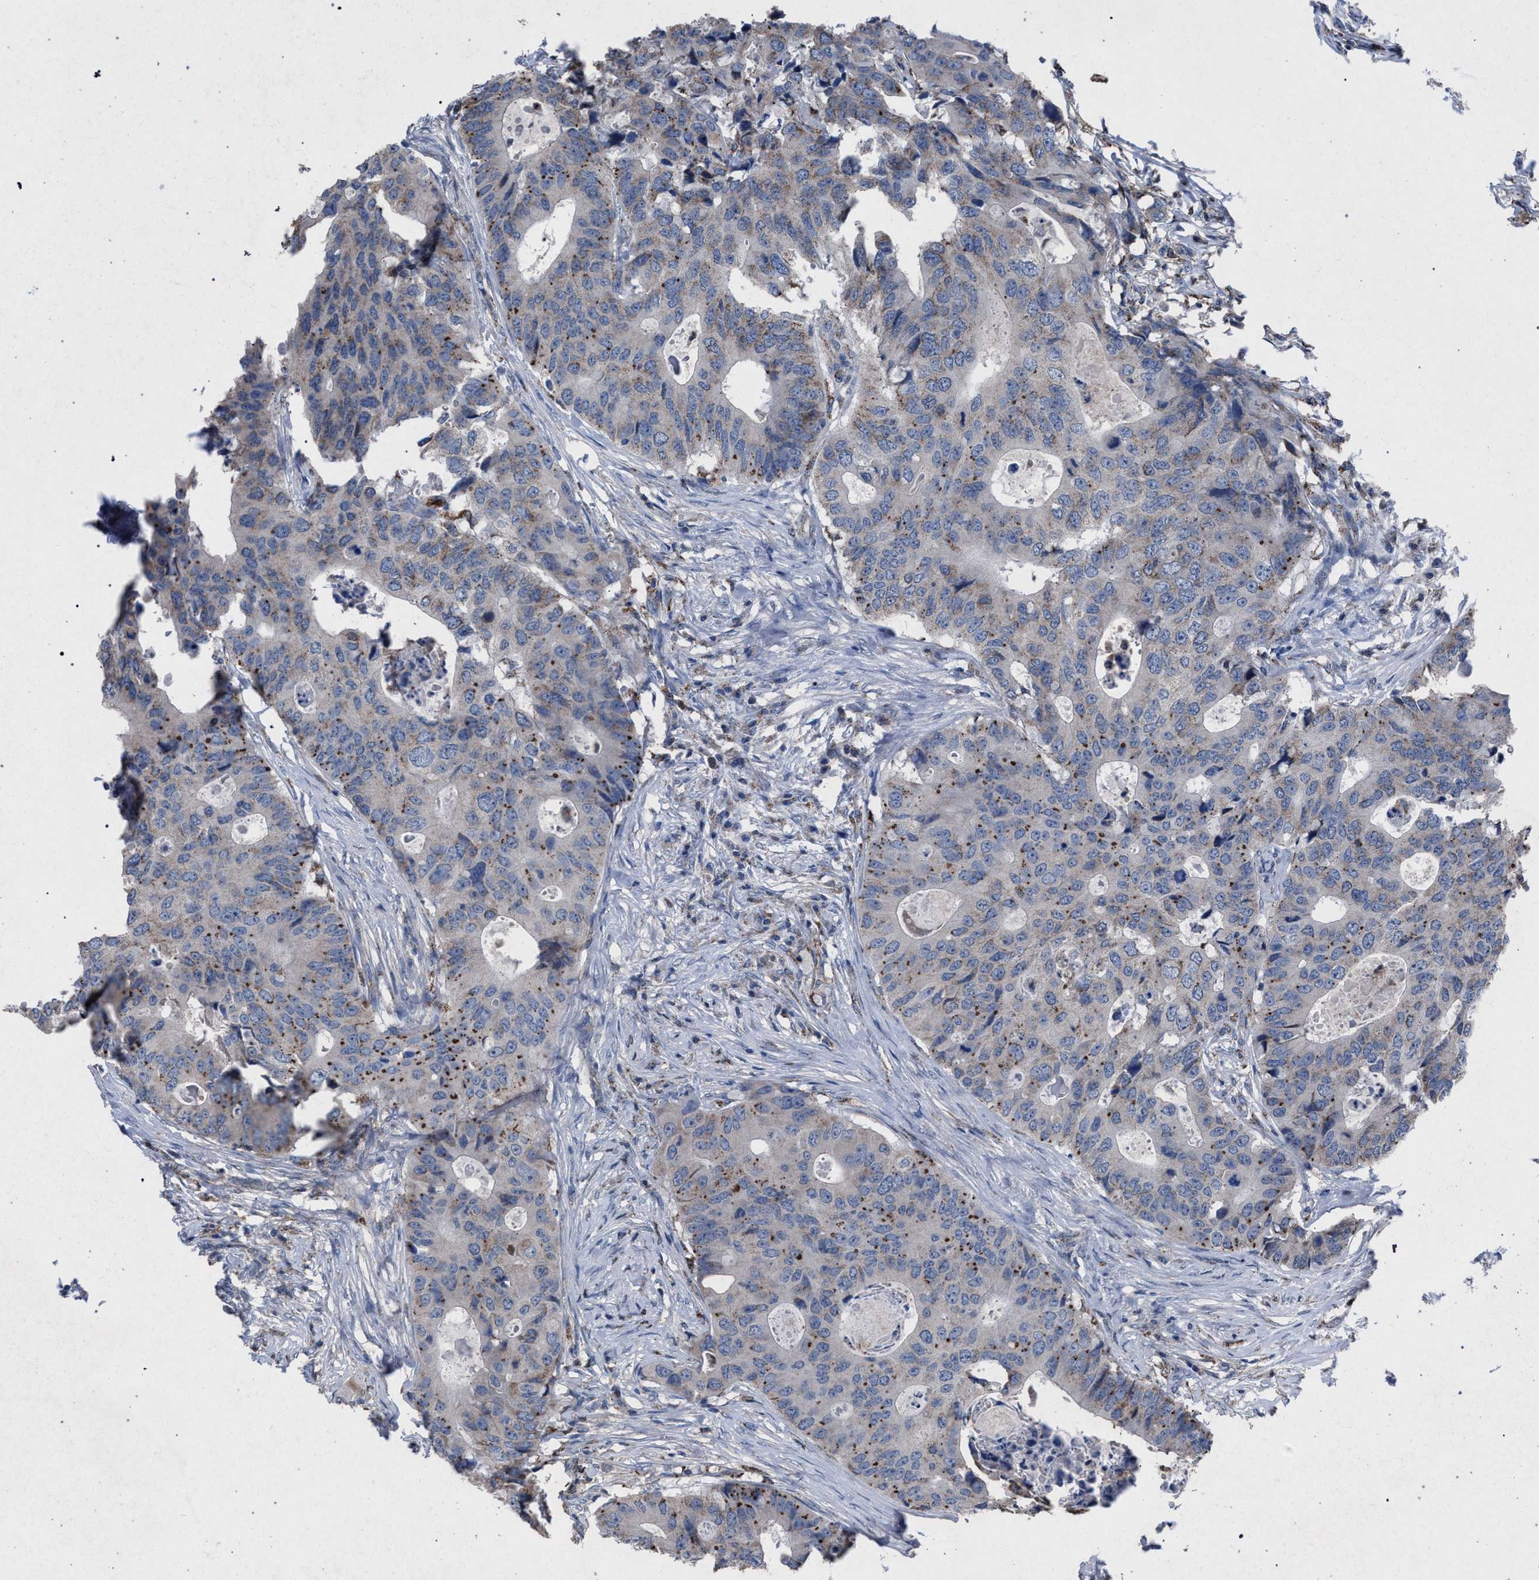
{"staining": {"intensity": "weak", "quantity": "25%-75%", "location": "cytoplasmic/membranous"}, "tissue": "colorectal cancer", "cell_type": "Tumor cells", "image_type": "cancer", "snomed": [{"axis": "morphology", "description": "Adenocarcinoma, NOS"}, {"axis": "topography", "description": "Colon"}], "caption": "A high-resolution micrograph shows IHC staining of colorectal cancer, which exhibits weak cytoplasmic/membranous staining in about 25%-75% of tumor cells.", "gene": "HSD17B4", "patient": {"sex": "male", "age": 71}}